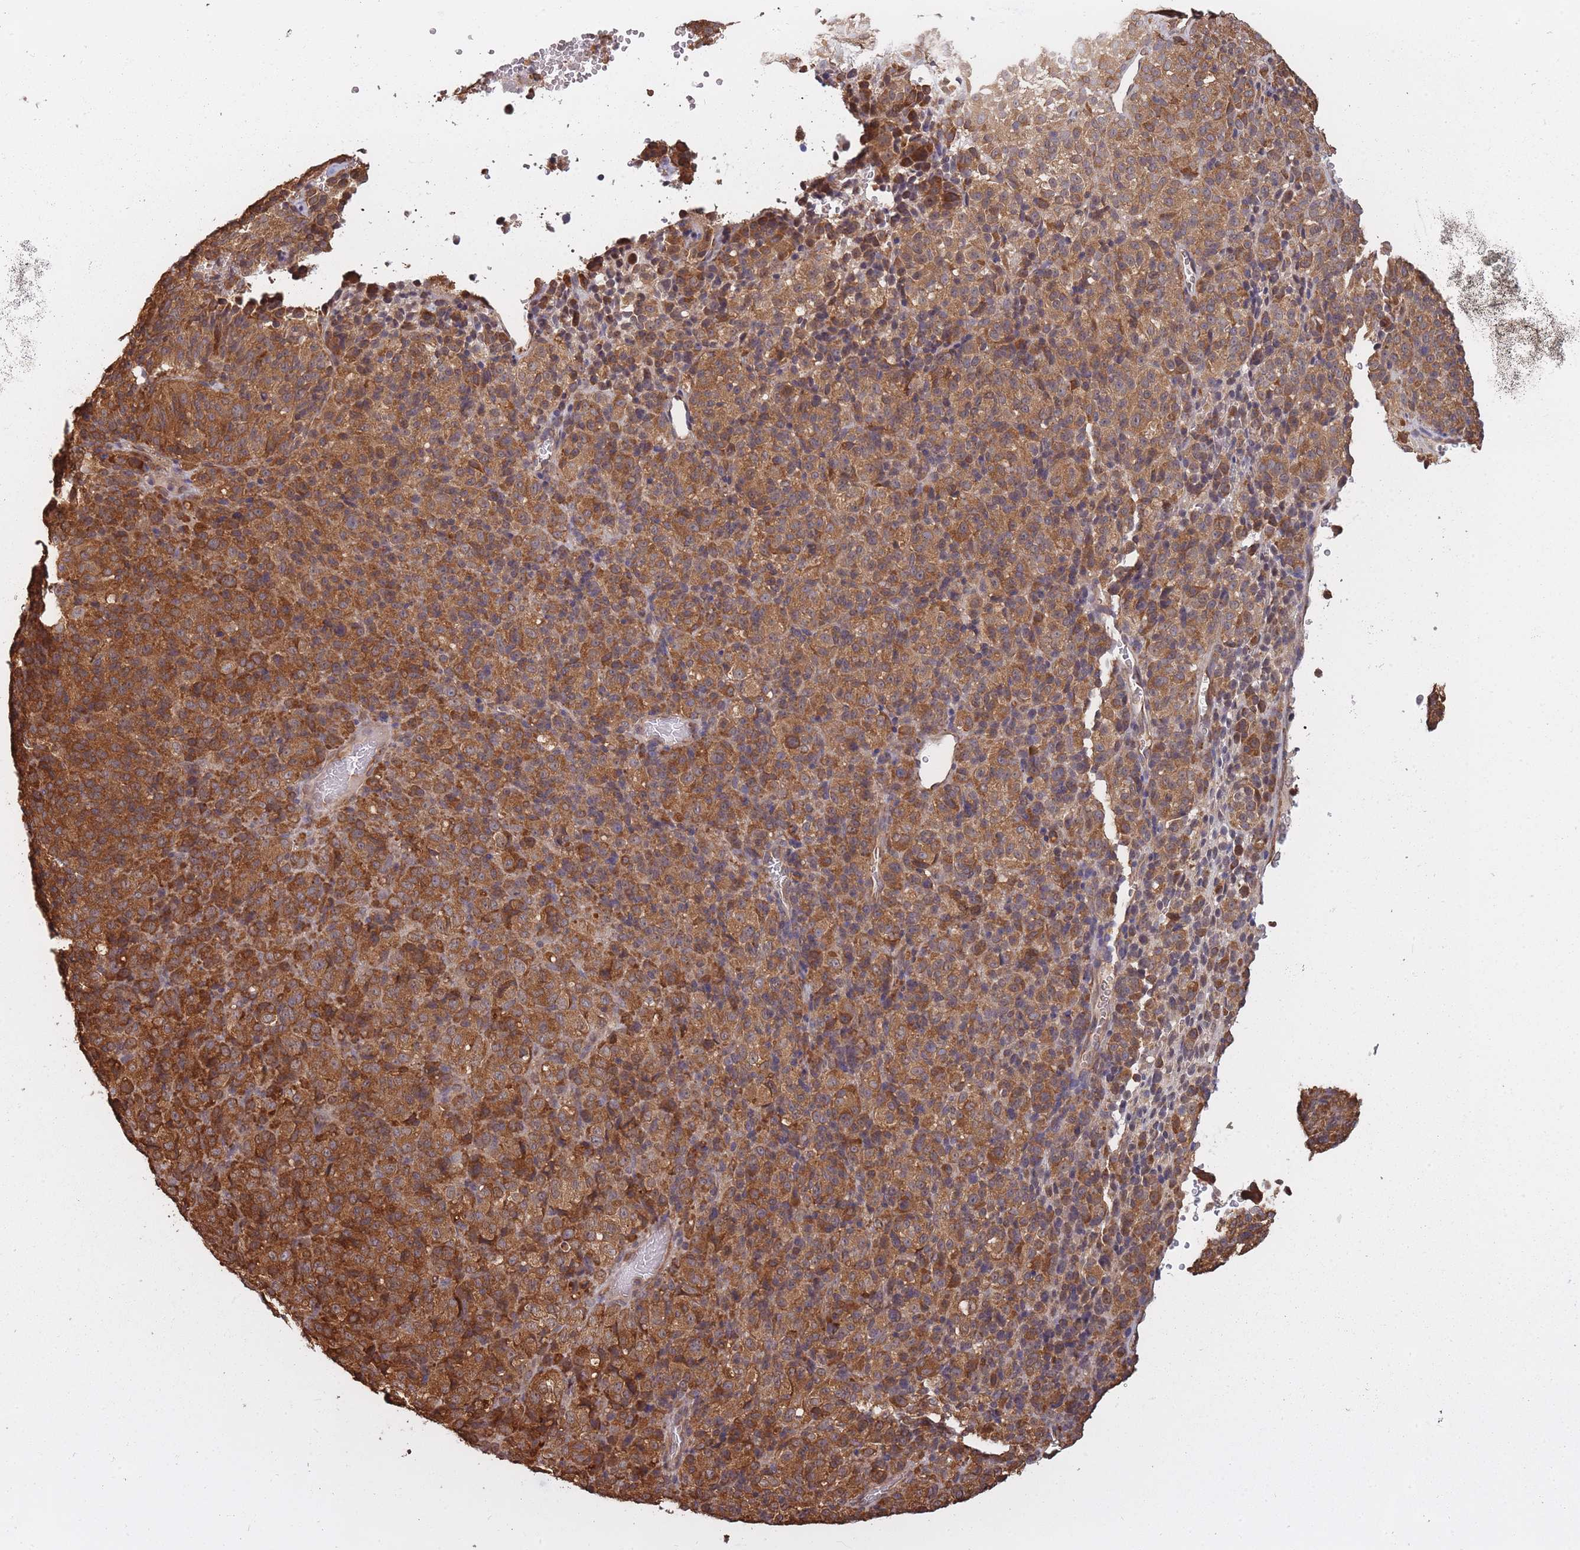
{"staining": {"intensity": "strong", "quantity": ">75%", "location": "cytoplasmic/membranous"}, "tissue": "melanoma", "cell_type": "Tumor cells", "image_type": "cancer", "snomed": [{"axis": "morphology", "description": "Malignant melanoma, Metastatic site"}, {"axis": "topography", "description": "Brain"}], "caption": "Melanoma was stained to show a protein in brown. There is high levels of strong cytoplasmic/membranous positivity in about >75% of tumor cells. Nuclei are stained in blue.", "gene": "ARL13B", "patient": {"sex": "female", "age": 56}}